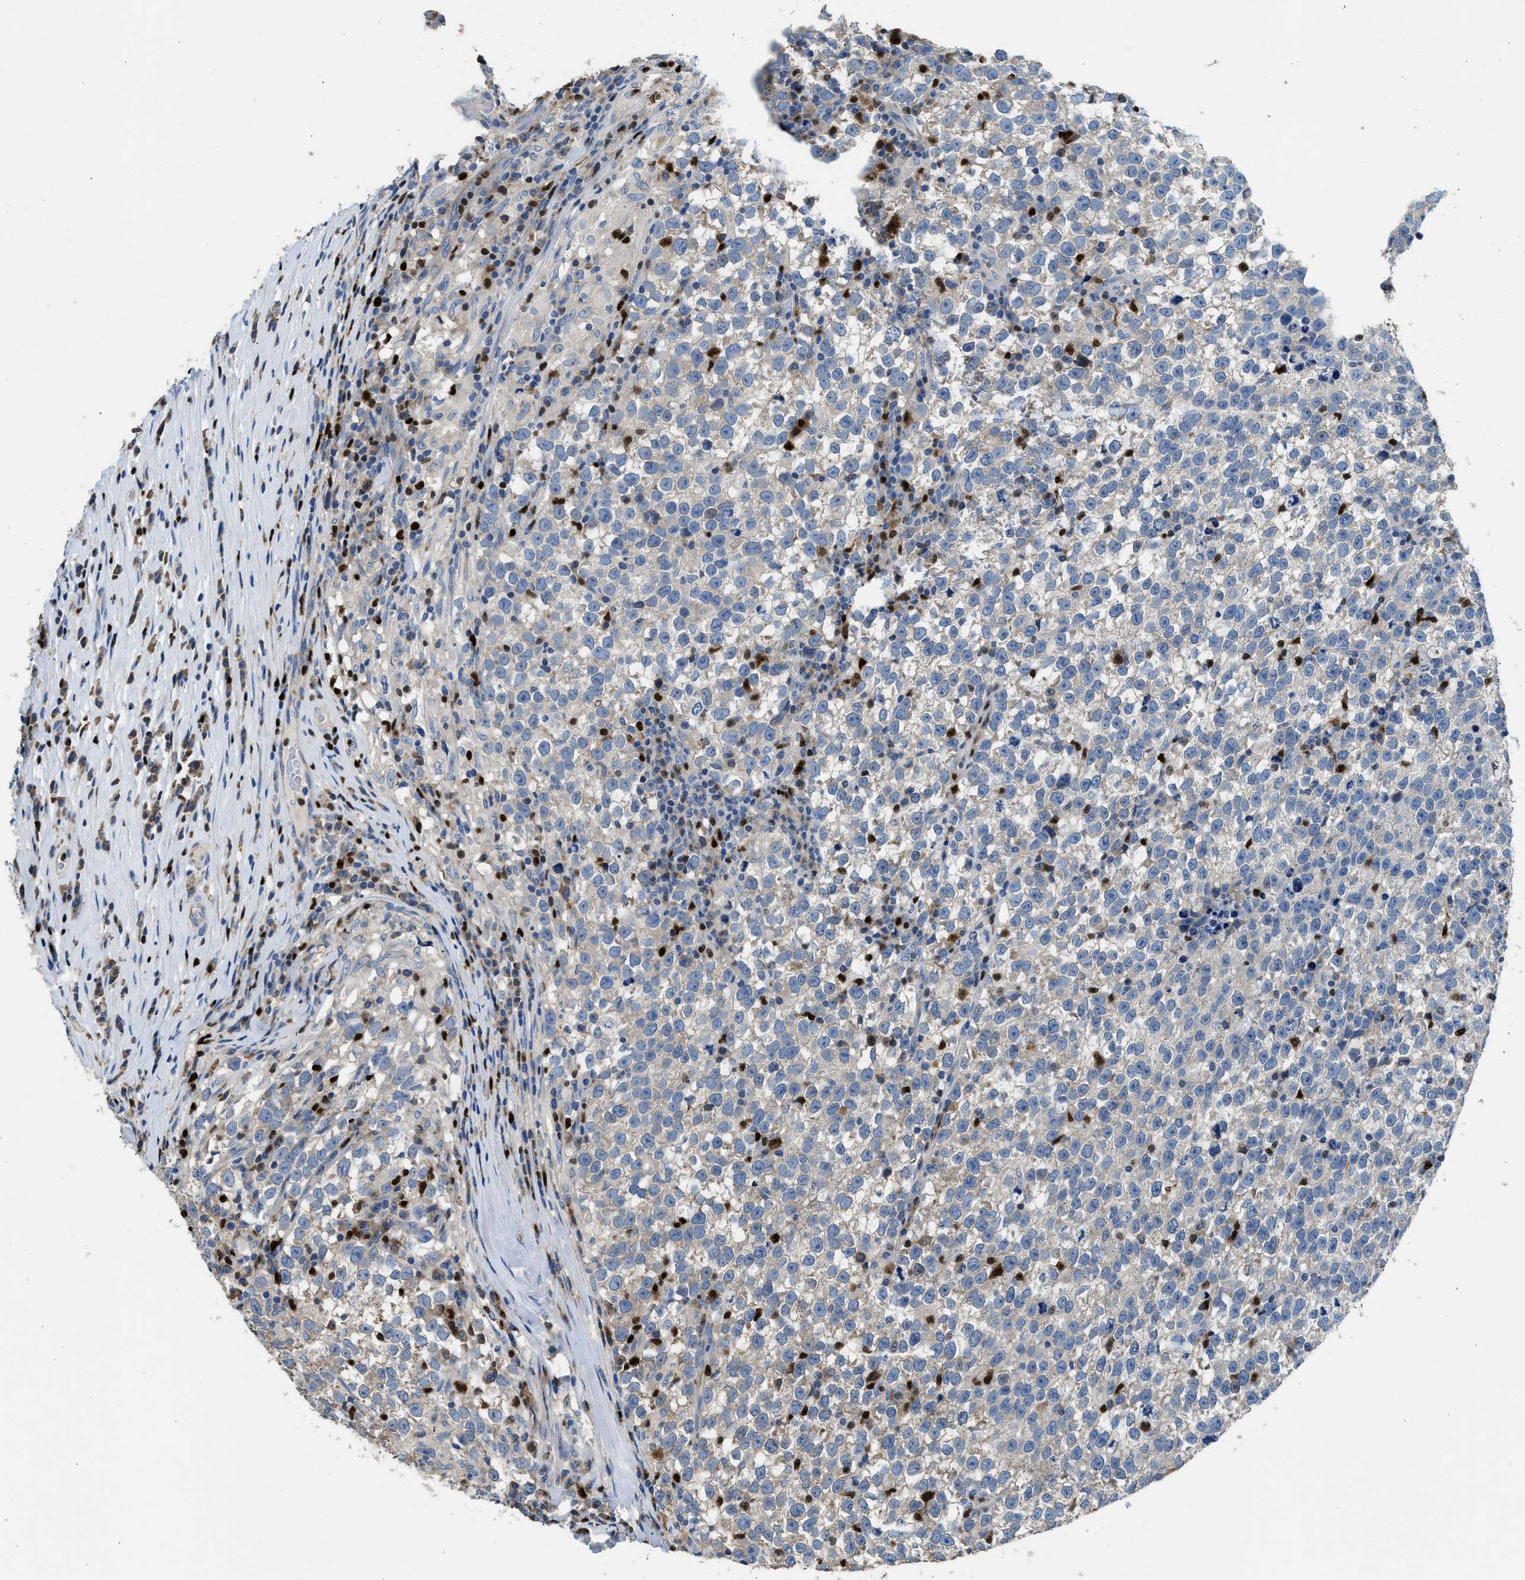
{"staining": {"intensity": "weak", "quantity": "<25%", "location": "cytoplasmic/membranous"}, "tissue": "testis cancer", "cell_type": "Tumor cells", "image_type": "cancer", "snomed": [{"axis": "morphology", "description": "Normal tissue, NOS"}, {"axis": "morphology", "description": "Seminoma, NOS"}, {"axis": "topography", "description": "Testis"}], "caption": "A photomicrograph of human seminoma (testis) is negative for staining in tumor cells.", "gene": "TOX", "patient": {"sex": "male", "age": 43}}